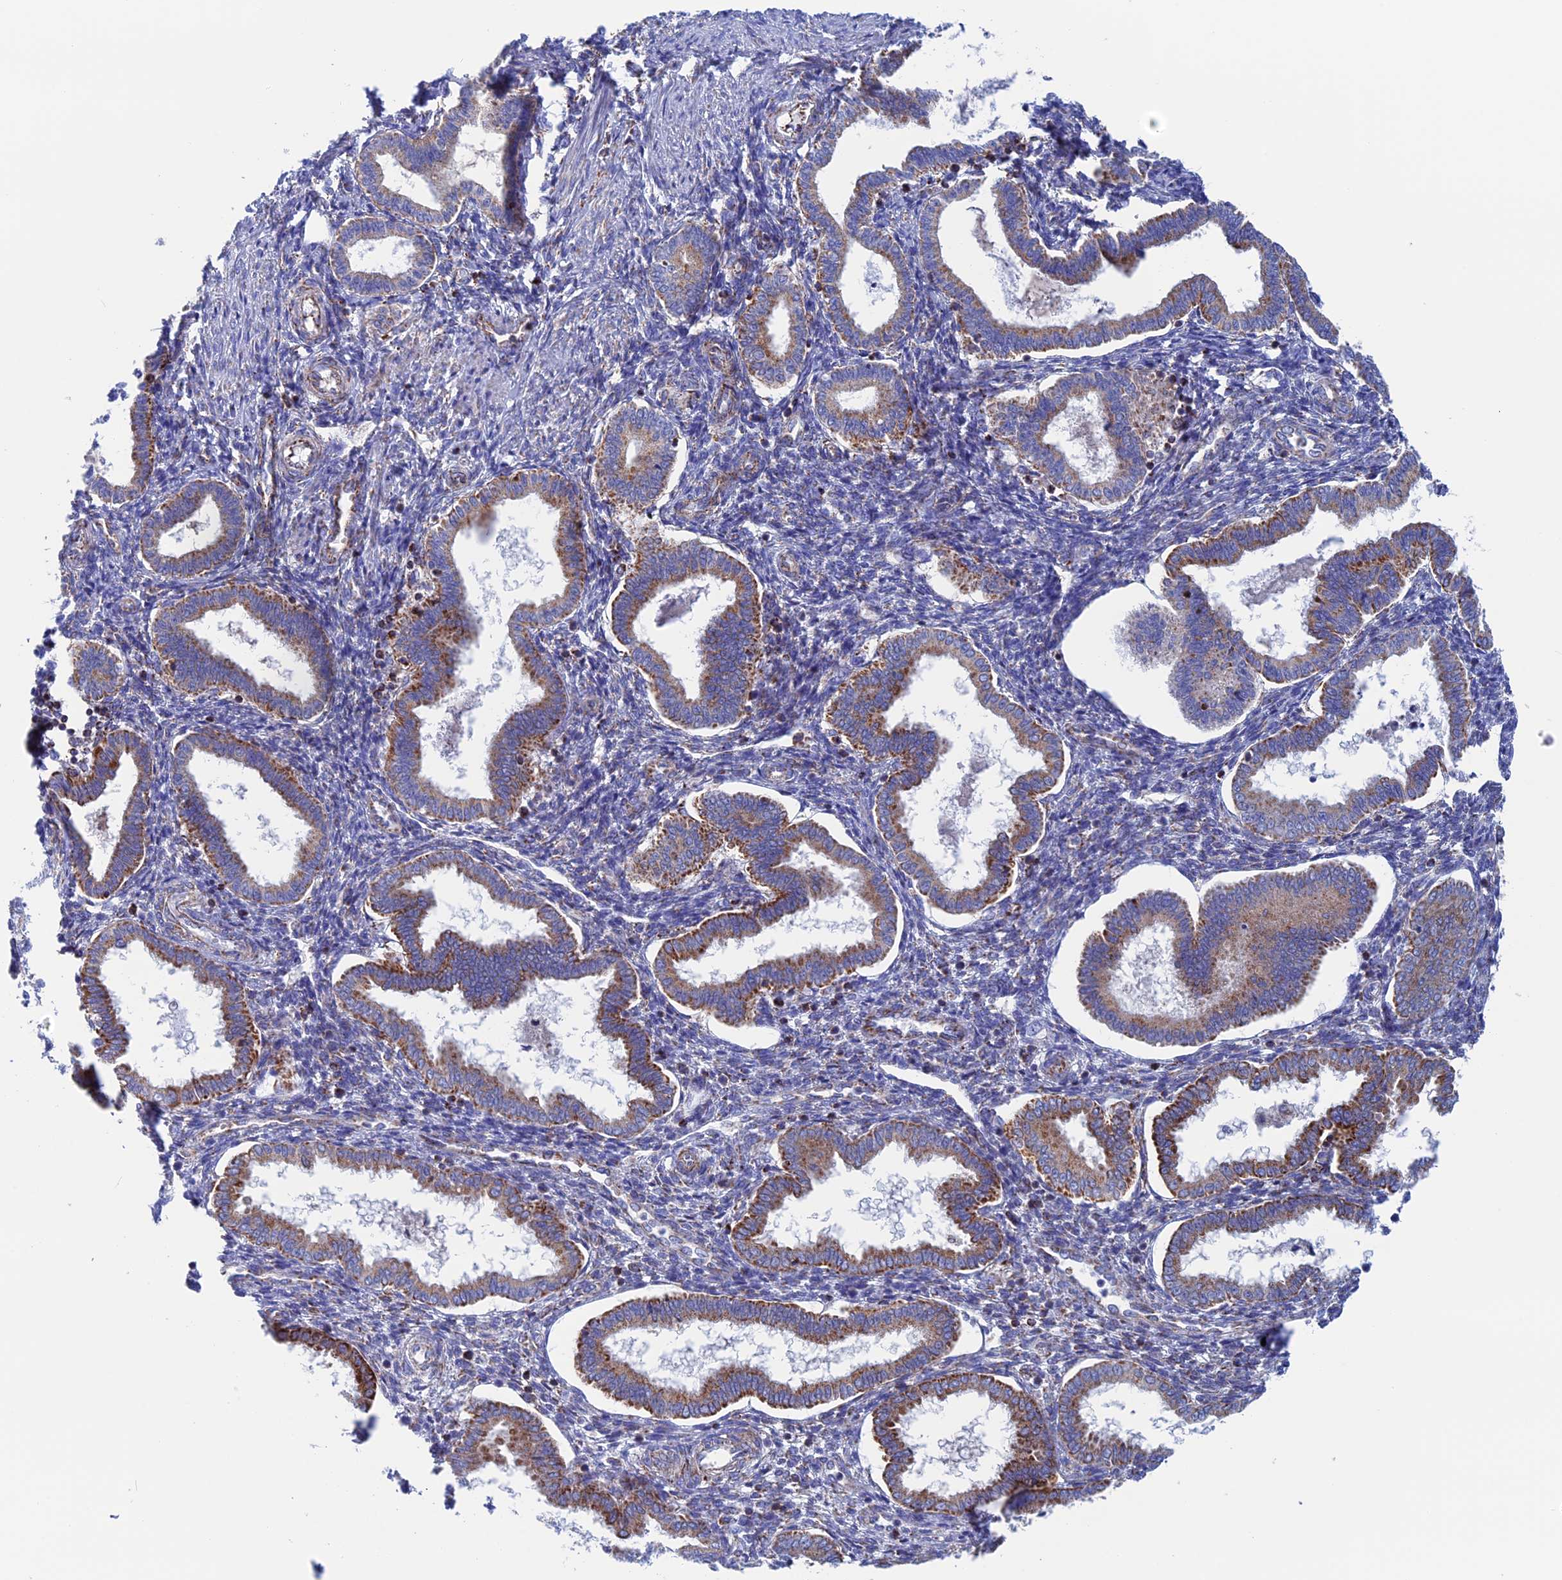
{"staining": {"intensity": "negative", "quantity": "none", "location": "none"}, "tissue": "endometrium", "cell_type": "Cells in endometrial stroma", "image_type": "normal", "snomed": [{"axis": "morphology", "description": "Normal tissue, NOS"}, {"axis": "topography", "description": "Endometrium"}], "caption": "Cells in endometrial stroma are negative for brown protein staining in benign endometrium. (DAB (3,3'-diaminobenzidine) immunohistochemistry visualized using brightfield microscopy, high magnification).", "gene": "WDR83", "patient": {"sex": "female", "age": 24}}